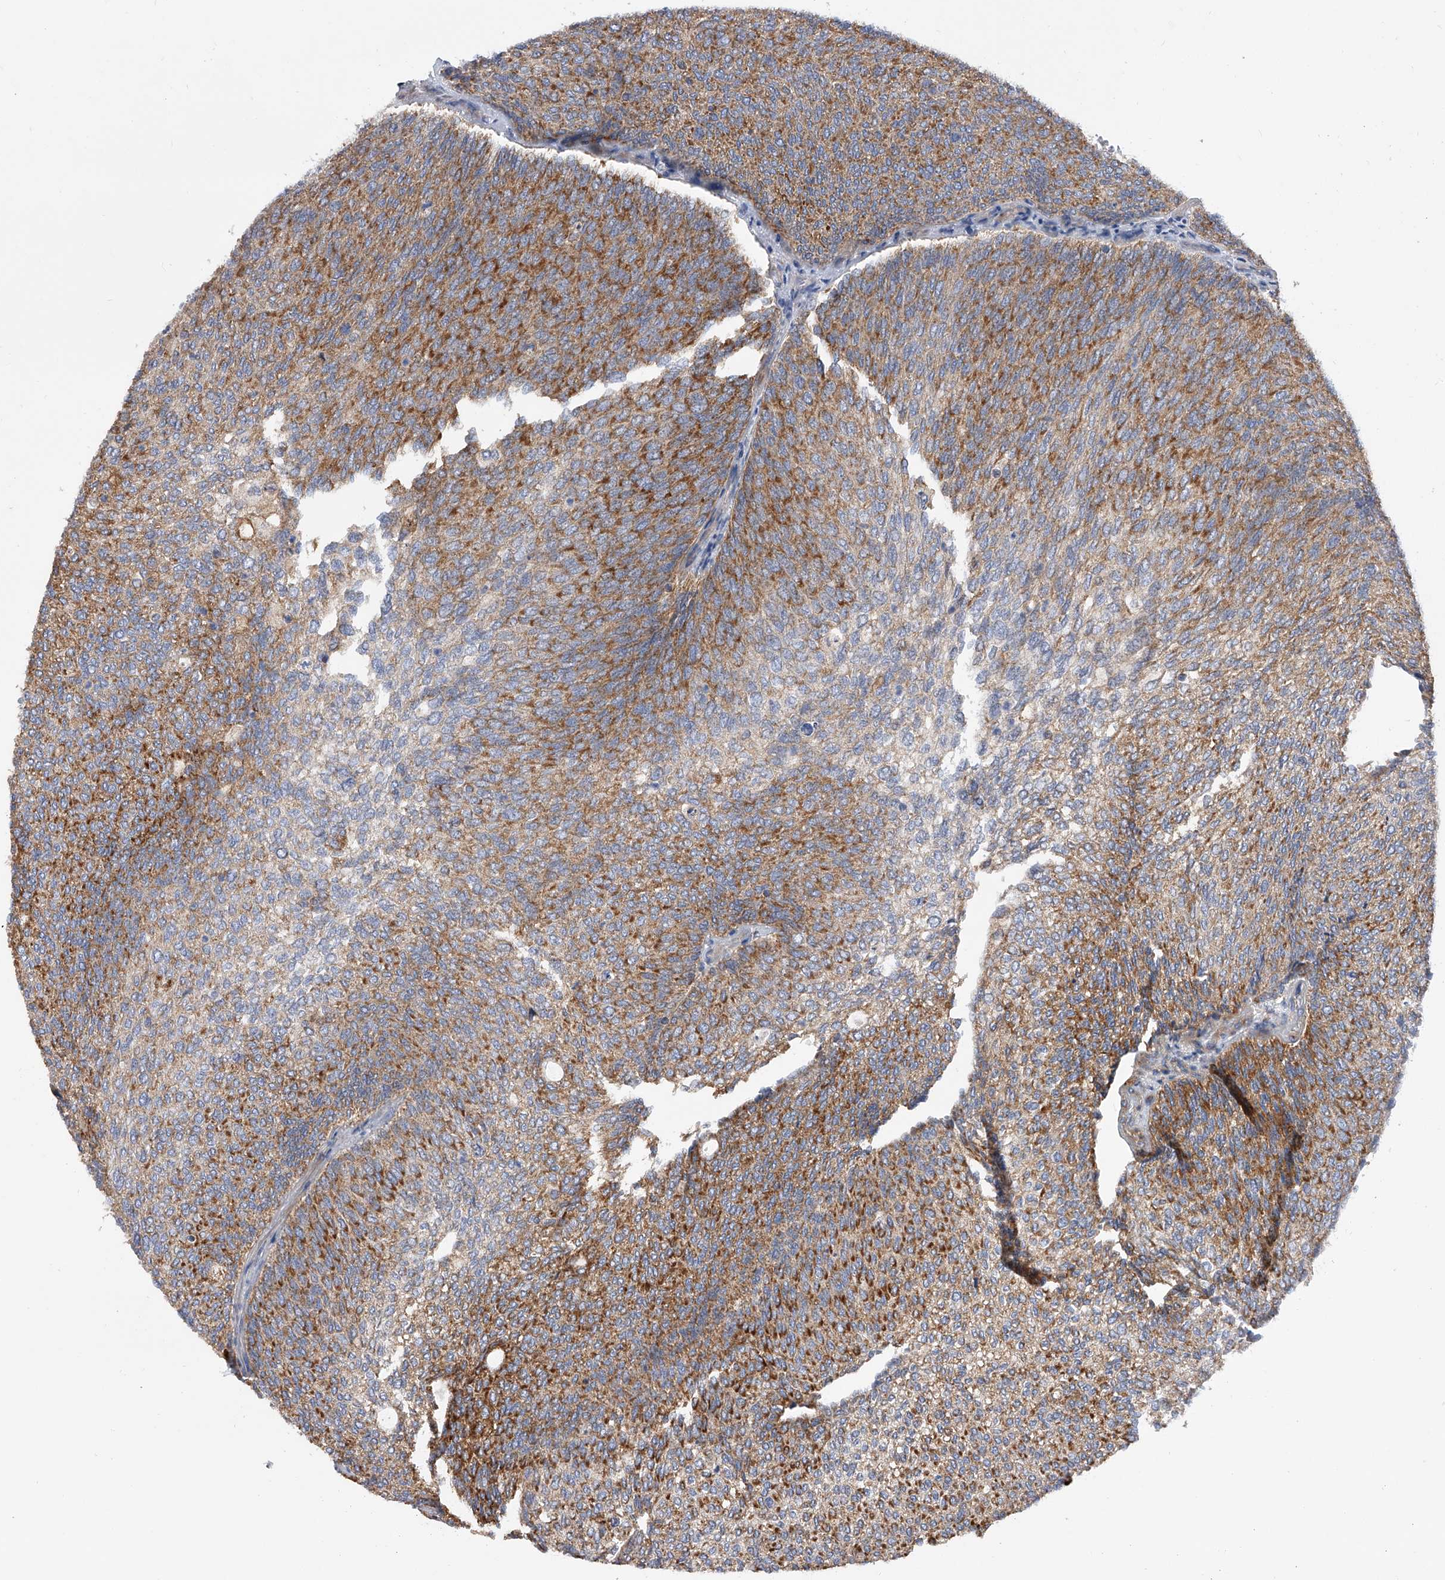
{"staining": {"intensity": "strong", "quantity": ">75%", "location": "cytoplasmic/membranous"}, "tissue": "urothelial cancer", "cell_type": "Tumor cells", "image_type": "cancer", "snomed": [{"axis": "morphology", "description": "Urothelial carcinoma, Low grade"}, {"axis": "topography", "description": "Urinary bladder"}], "caption": "This photomicrograph displays urothelial cancer stained with immunohistochemistry (IHC) to label a protein in brown. The cytoplasmic/membranous of tumor cells show strong positivity for the protein. Nuclei are counter-stained blue.", "gene": "PDSS2", "patient": {"sex": "female", "age": 79}}